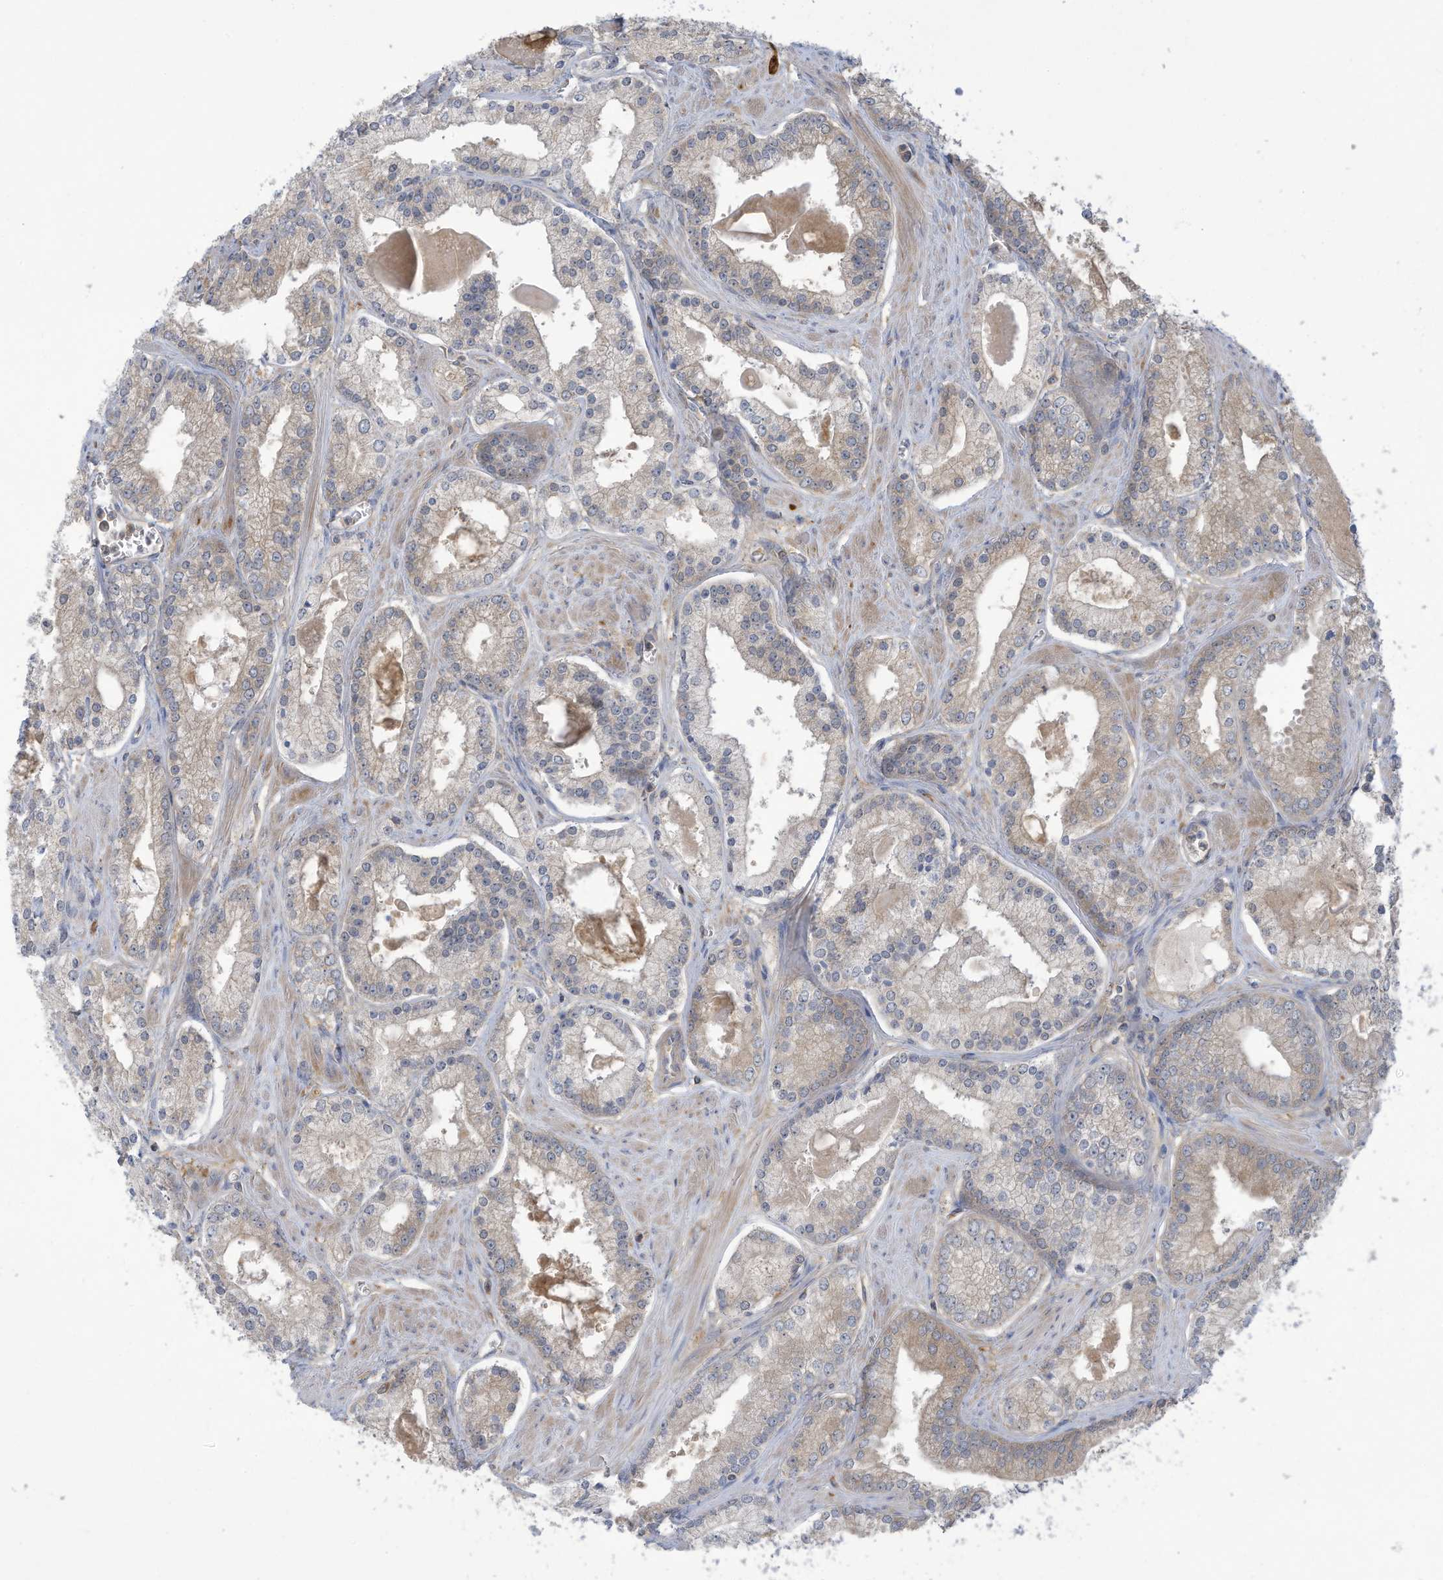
{"staining": {"intensity": "weak", "quantity": "<25%", "location": "cytoplasmic/membranous"}, "tissue": "prostate cancer", "cell_type": "Tumor cells", "image_type": "cancer", "snomed": [{"axis": "morphology", "description": "Adenocarcinoma, Low grade"}, {"axis": "topography", "description": "Prostate"}], "caption": "Immunohistochemistry (IHC) image of neoplastic tissue: adenocarcinoma (low-grade) (prostate) stained with DAB (3,3'-diaminobenzidine) reveals no significant protein staining in tumor cells.", "gene": "ADI1", "patient": {"sex": "male", "age": 54}}